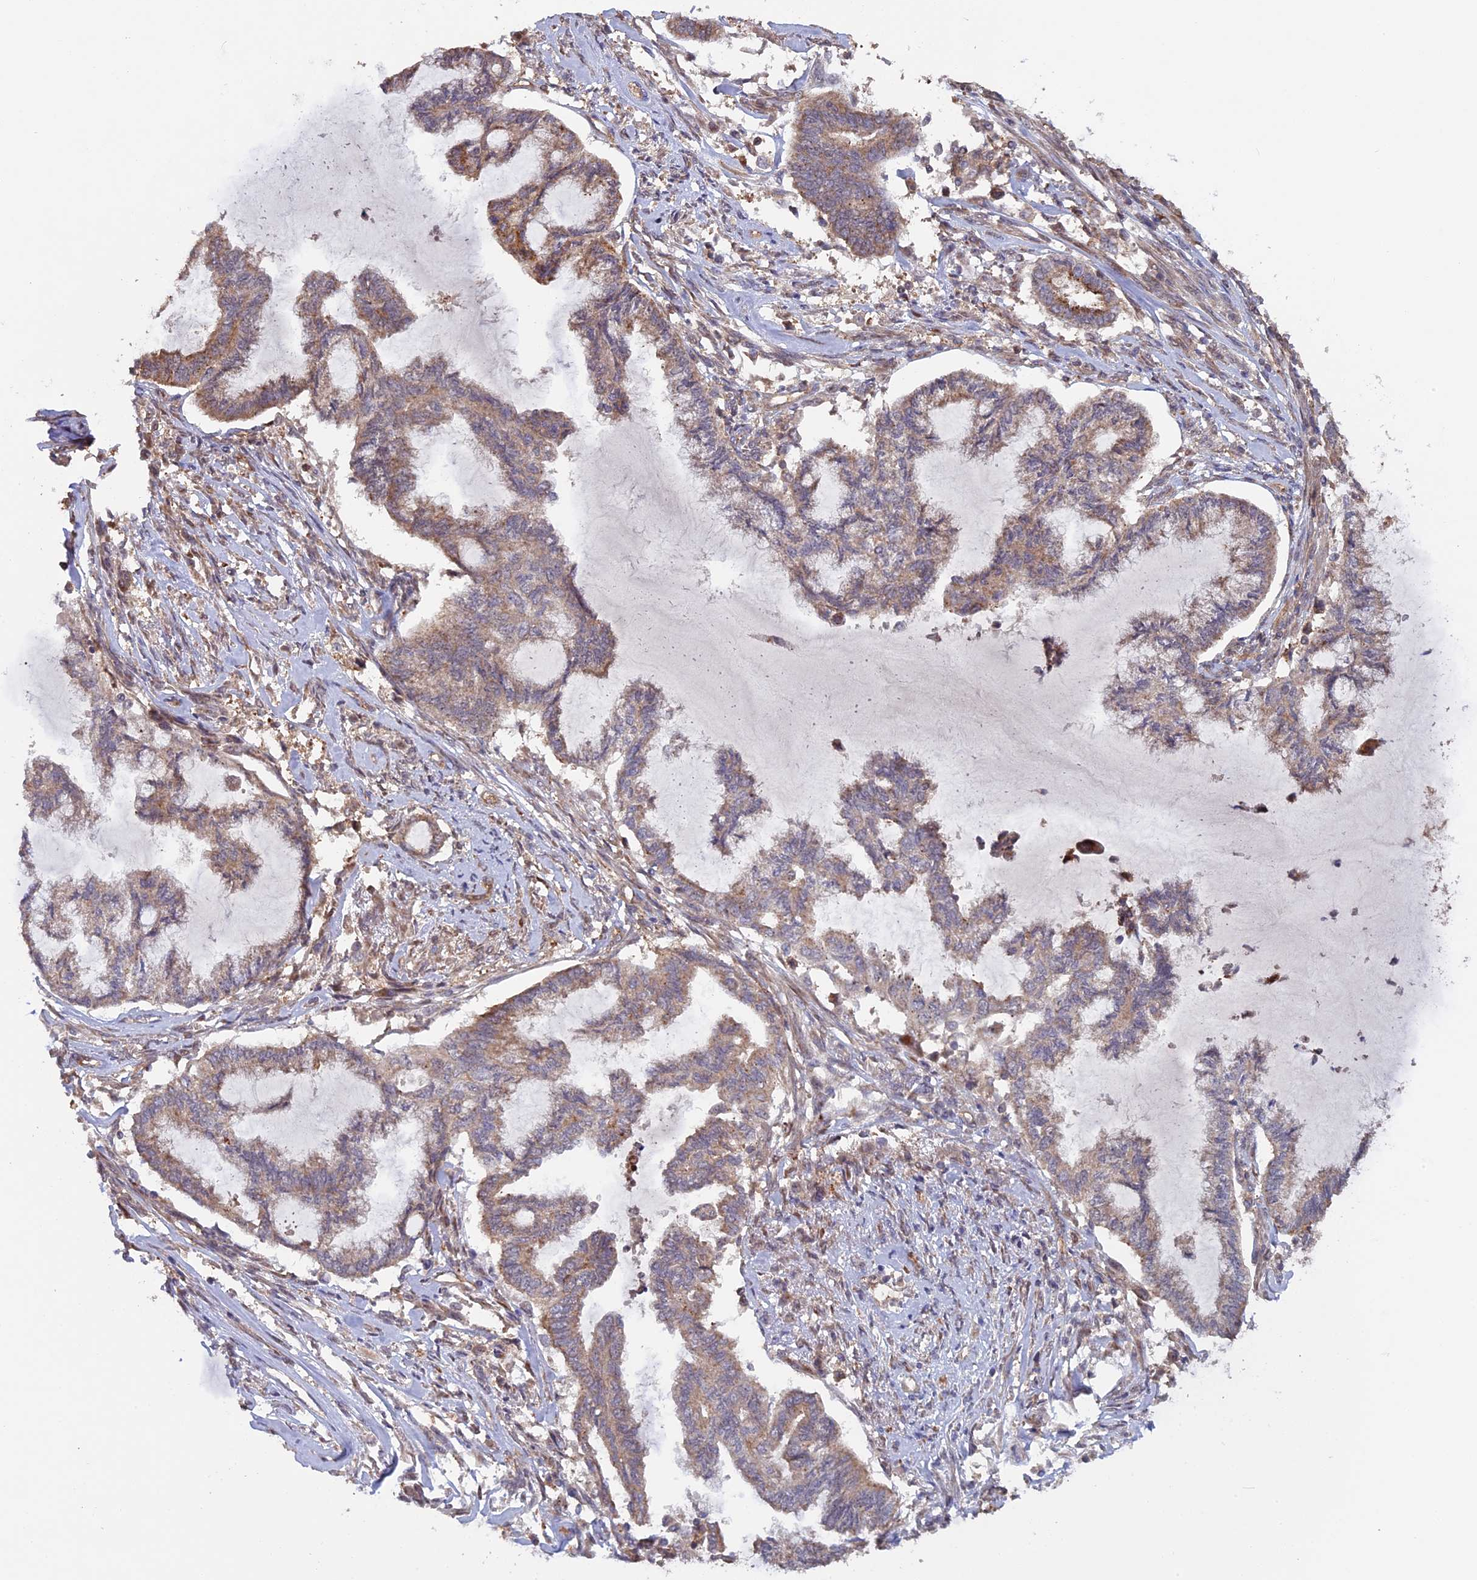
{"staining": {"intensity": "weak", "quantity": "25%-75%", "location": "cytoplasmic/membranous"}, "tissue": "endometrial cancer", "cell_type": "Tumor cells", "image_type": "cancer", "snomed": [{"axis": "morphology", "description": "Adenocarcinoma, NOS"}, {"axis": "topography", "description": "Endometrium"}], "caption": "DAB (3,3'-diaminobenzidine) immunohistochemical staining of adenocarcinoma (endometrial) displays weak cytoplasmic/membranous protein expression in about 25%-75% of tumor cells. Immunohistochemistry (ihc) stains the protein in brown and the nuclei are stained blue.", "gene": "FERMT1", "patient": {"sex": "female", "age": 86}}